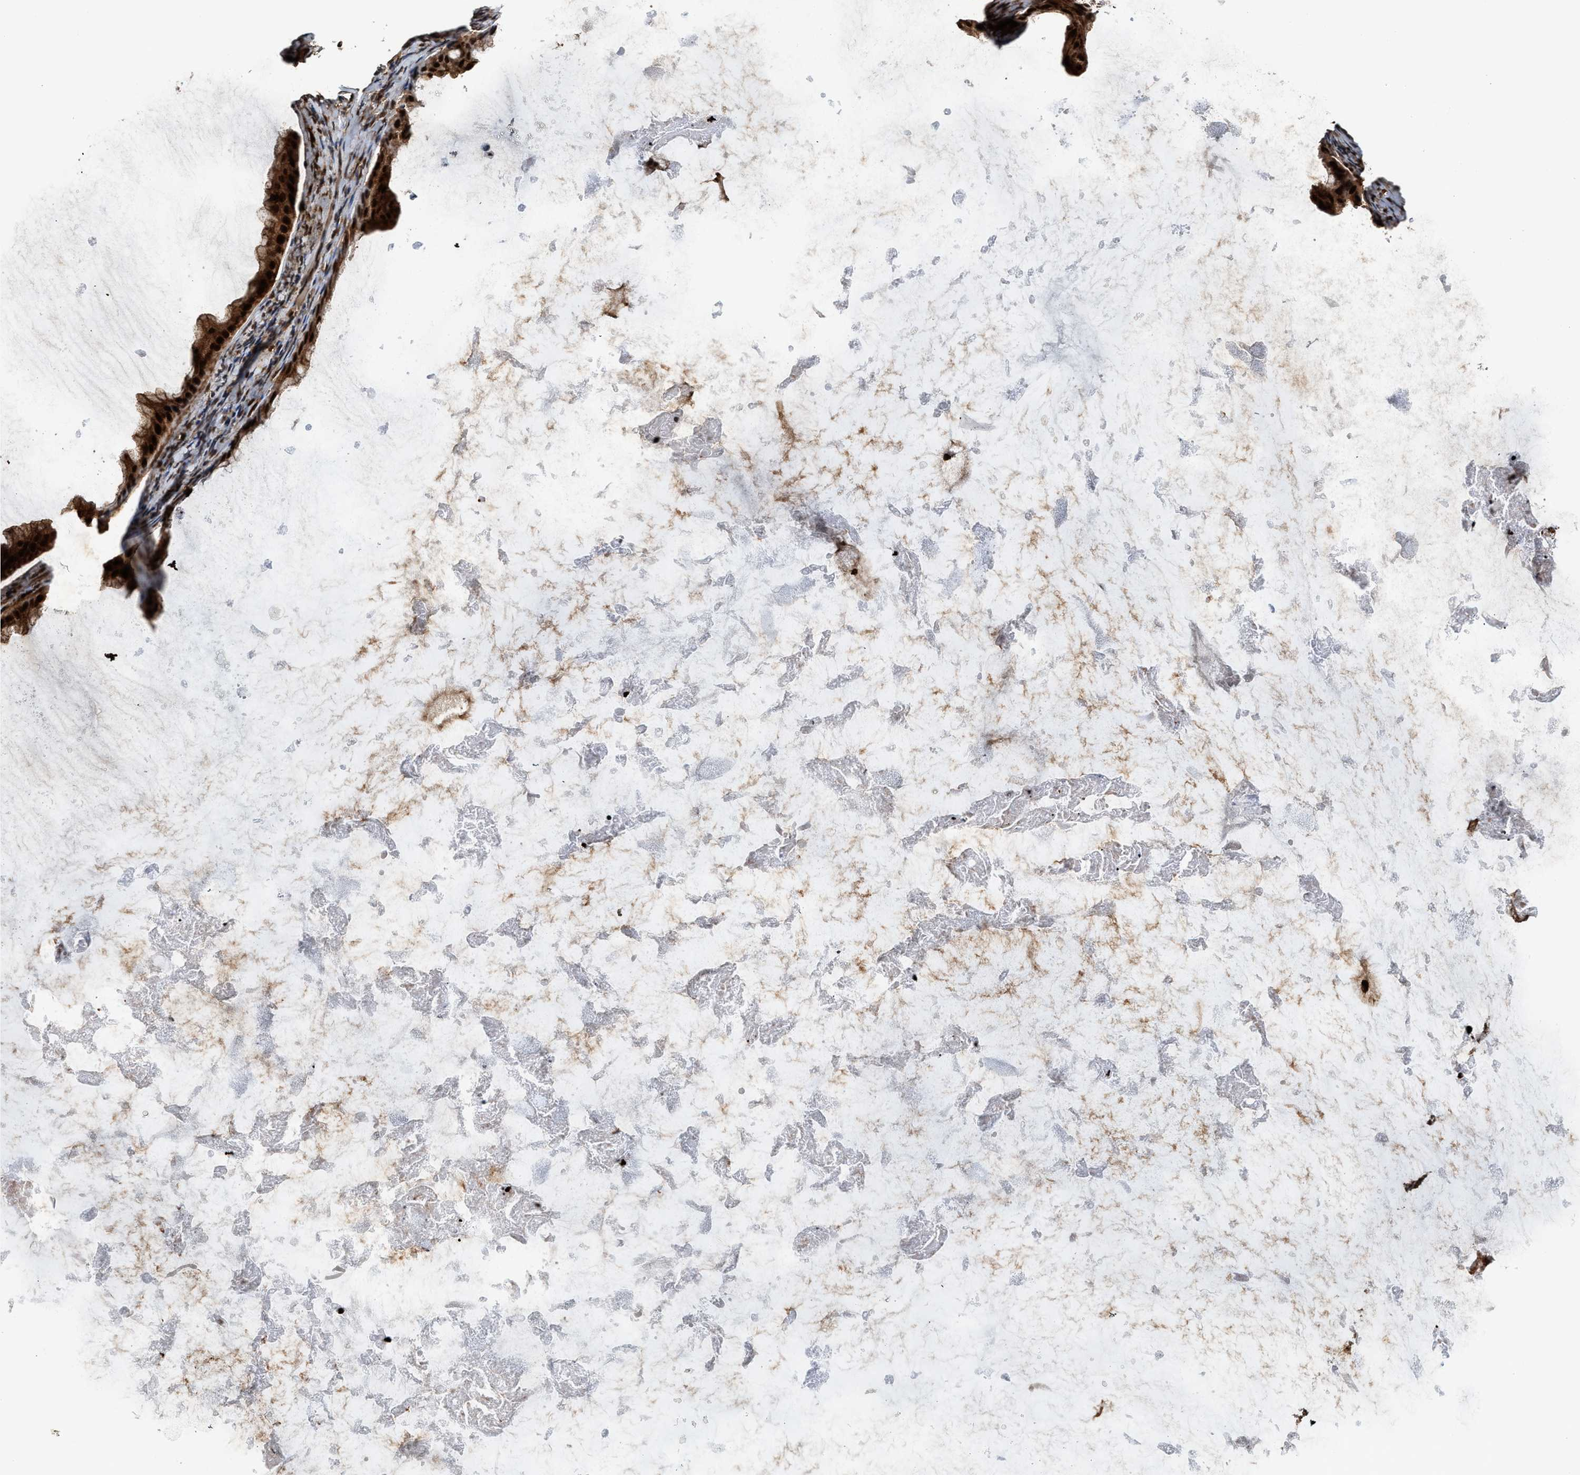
{"staining": {"intensity": "strong", "quantity": ">75%", "location": "cytoplasmic/membranous,nuclear"}, "tissue": "ovarian cancer", "cell_type": "Tumor cells", "image_type": "cancer", "snomed": [{"axis": "morphology", "description": "Cystadenocarcinoma, mucinous, NOS"}, {"axis": "topography", "description": "Ovary"}], "caption": "Brown immunohistochemical staining in ovarian cancer demonstrates strong cytoplasmic/membranous and nuclear staining in about >75% of tumor cells.", "gene": "MDM2", "patient": {"sex": "female", "age": 61}}